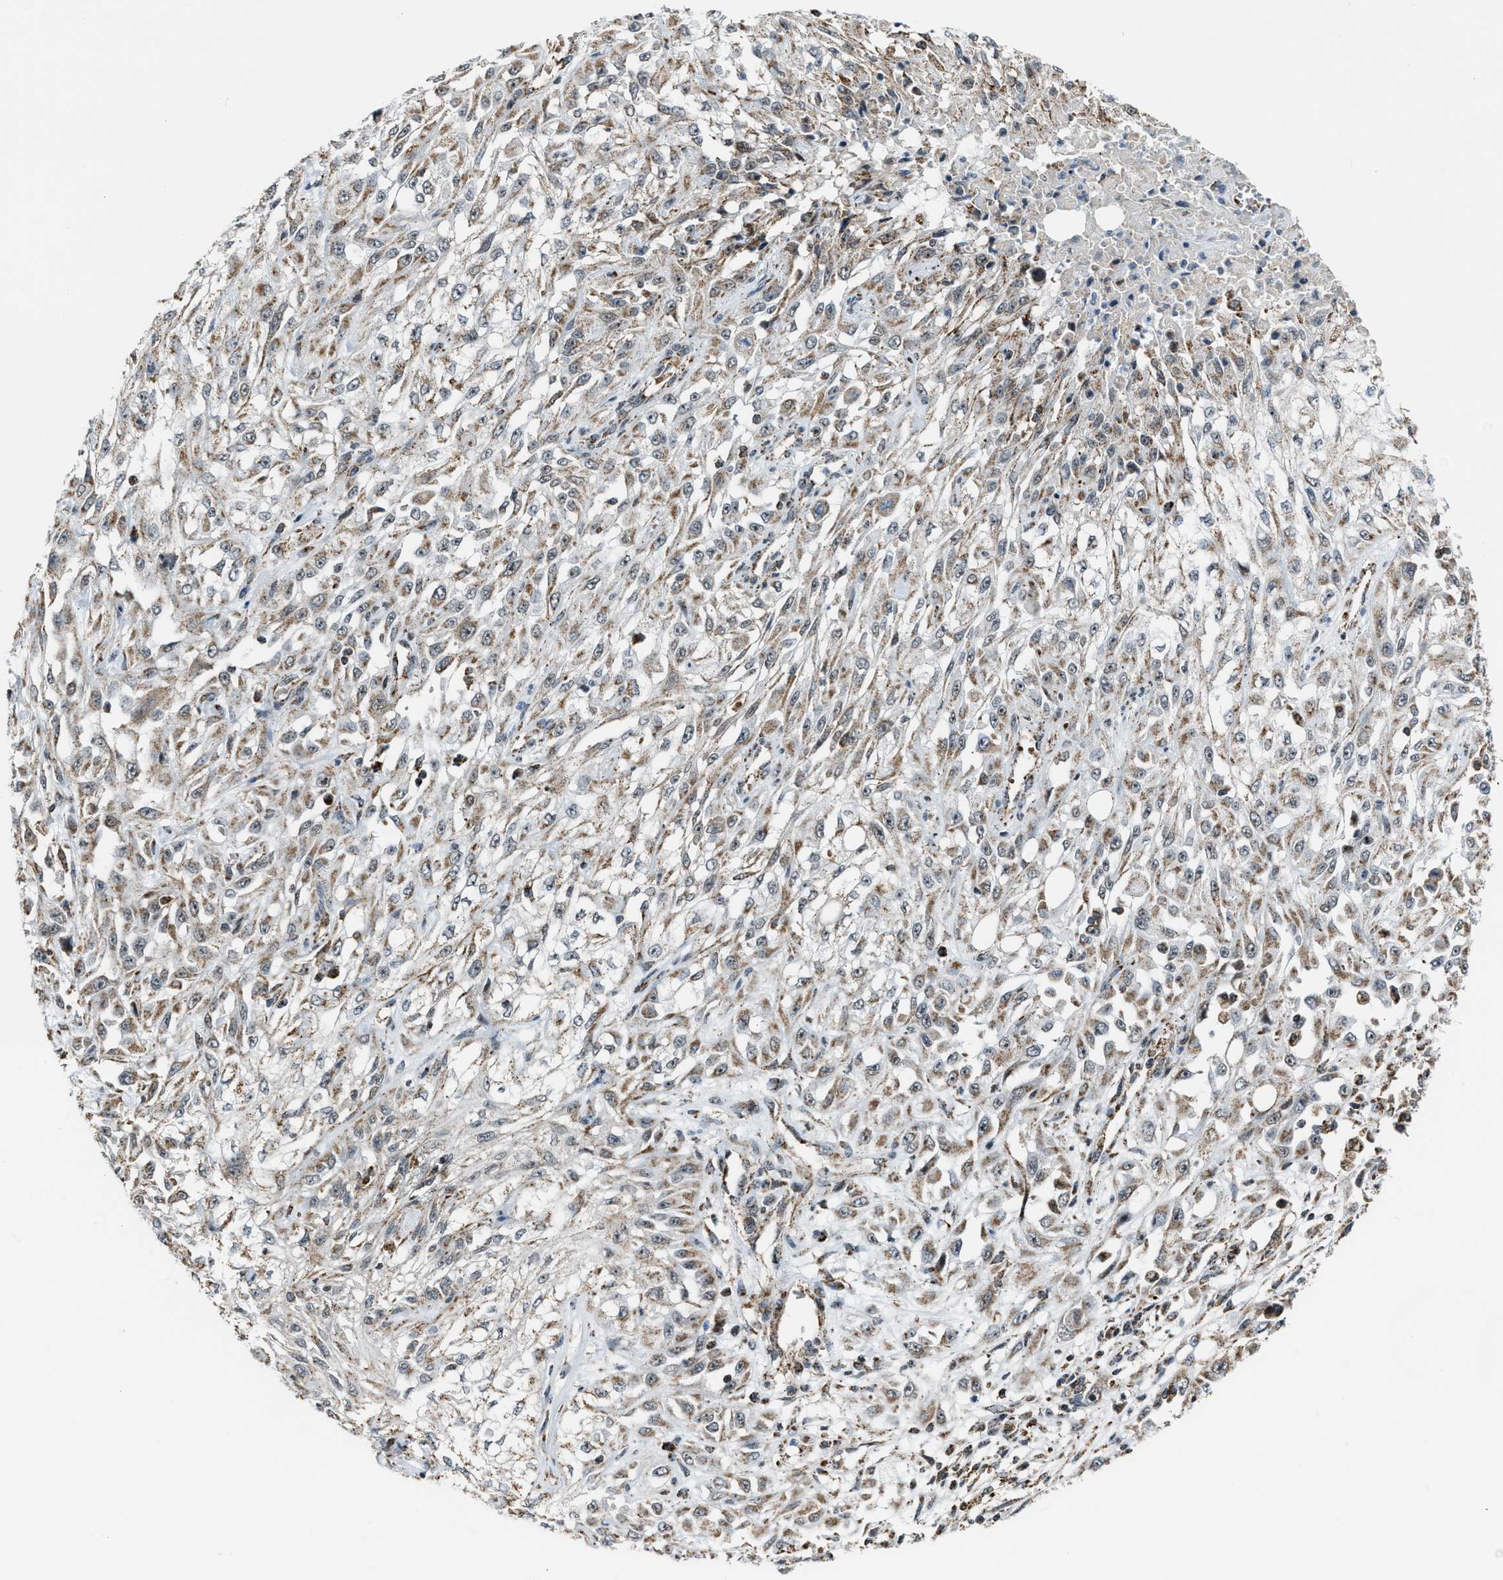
{"staining": {"intensity": "weak", "quantity": ">75%", "location": "cytoplasmic/membranous"}, "tissue": "skin cancer", "cell_type": "Tumor cells", "image_type": "cancer", "snomed": [{"axis": "morphology", "description": "Squamous cell carcinoma, NOS"}, {"axis": "morphology", "description": "Squamous cell carcinoma, metastatic, NOS"}, {"axis": "topography", "description": "Skin"}, {"axis": "topography", "description": "Lymph node"}], "caption": "Squamous cell carcinoma (skin) tissue displays weak cytoplasmic/membranous staining in approximately >75% of tumor cells, visualized by immunohistochemistry.", "gene": "CHN2", "patient": {"sex": "male", "age": 75}}